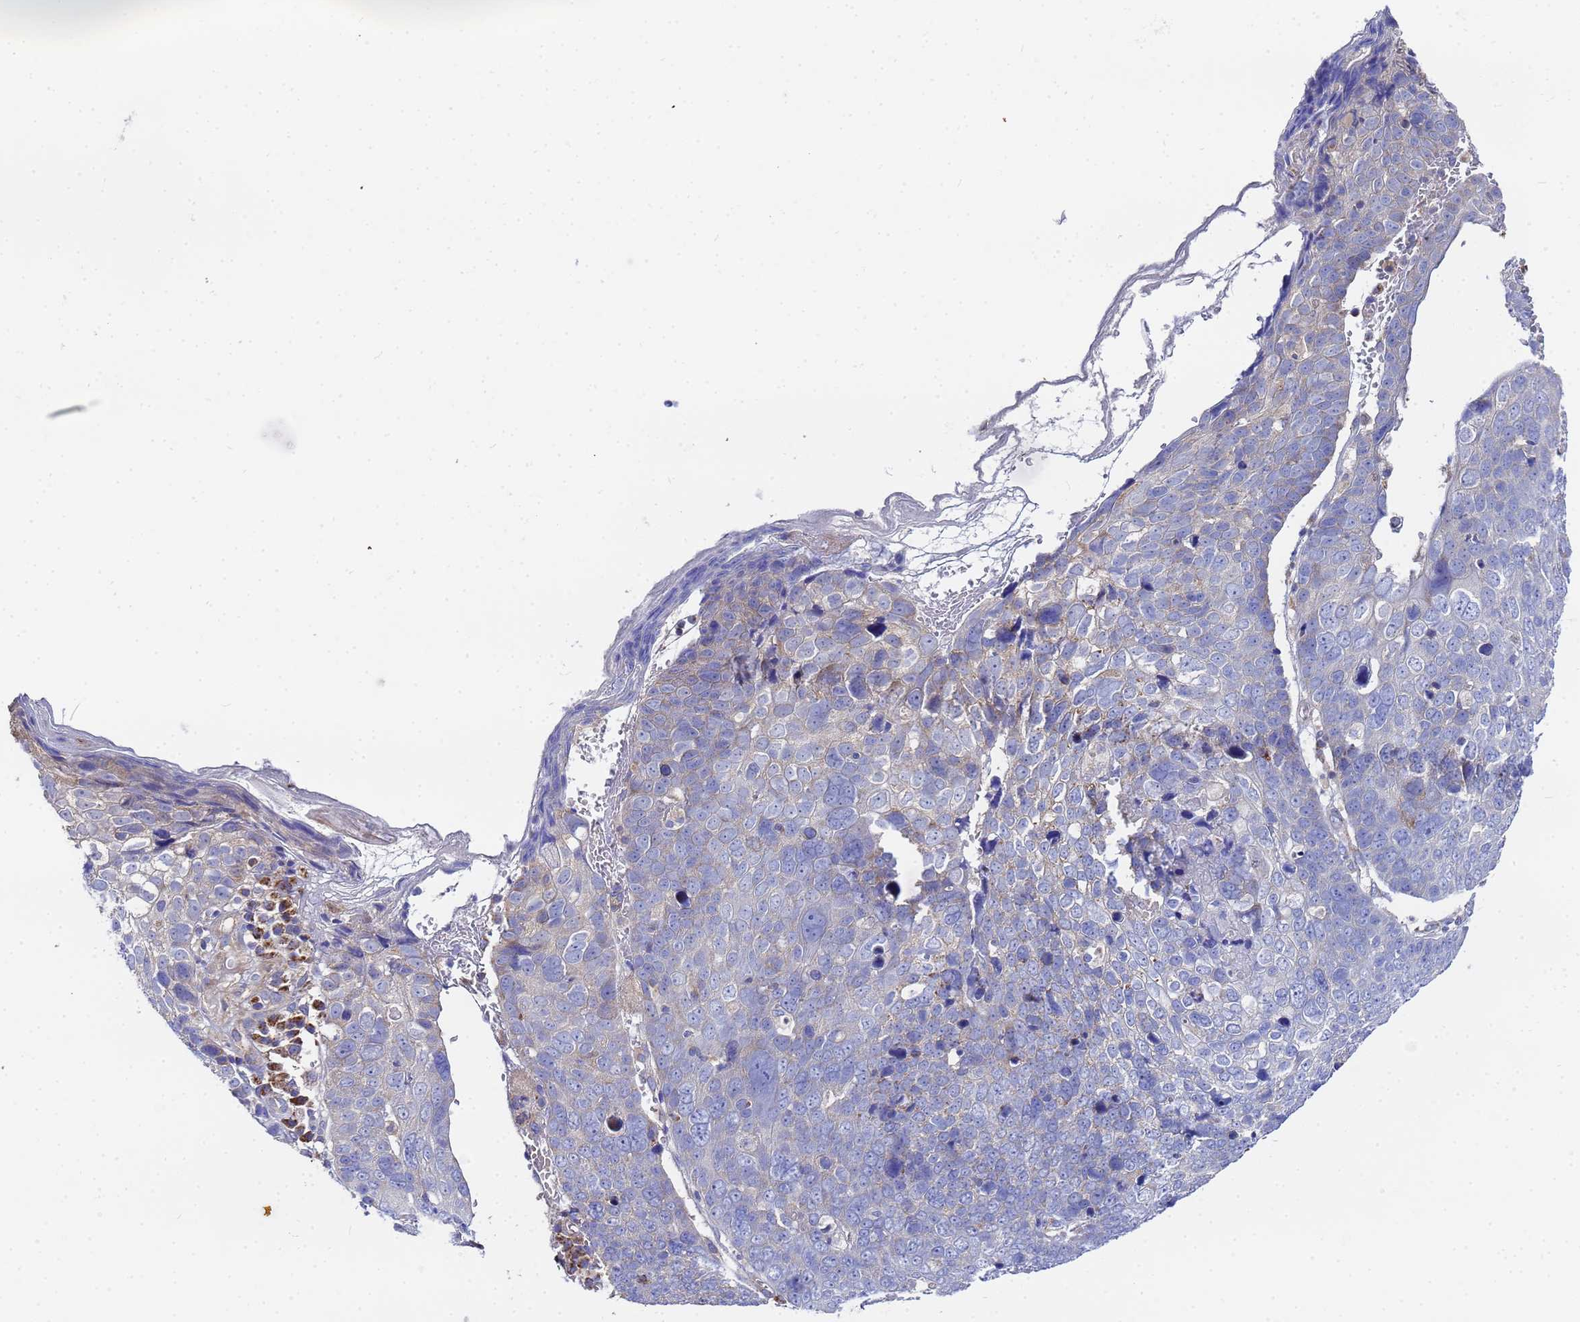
{"staining": {"intensity": "negative", "quantity": "none", "location": "none"}, "tissue": "skin cancer", "cell_type": "Tumor cells", "image_type": "cancer", "snomed": [{"axis": "morphology", "description": "Squamous cell carcinoma, NOS"}, {"axis": "topography", "description": "Skin"}], "caption": "The image demonstrates no significant expression in tumor cells of skin cancer (squamous cell carcinoma).", "gene": "FAHD2A", "patient": {"sex": "male", "age": 71}}